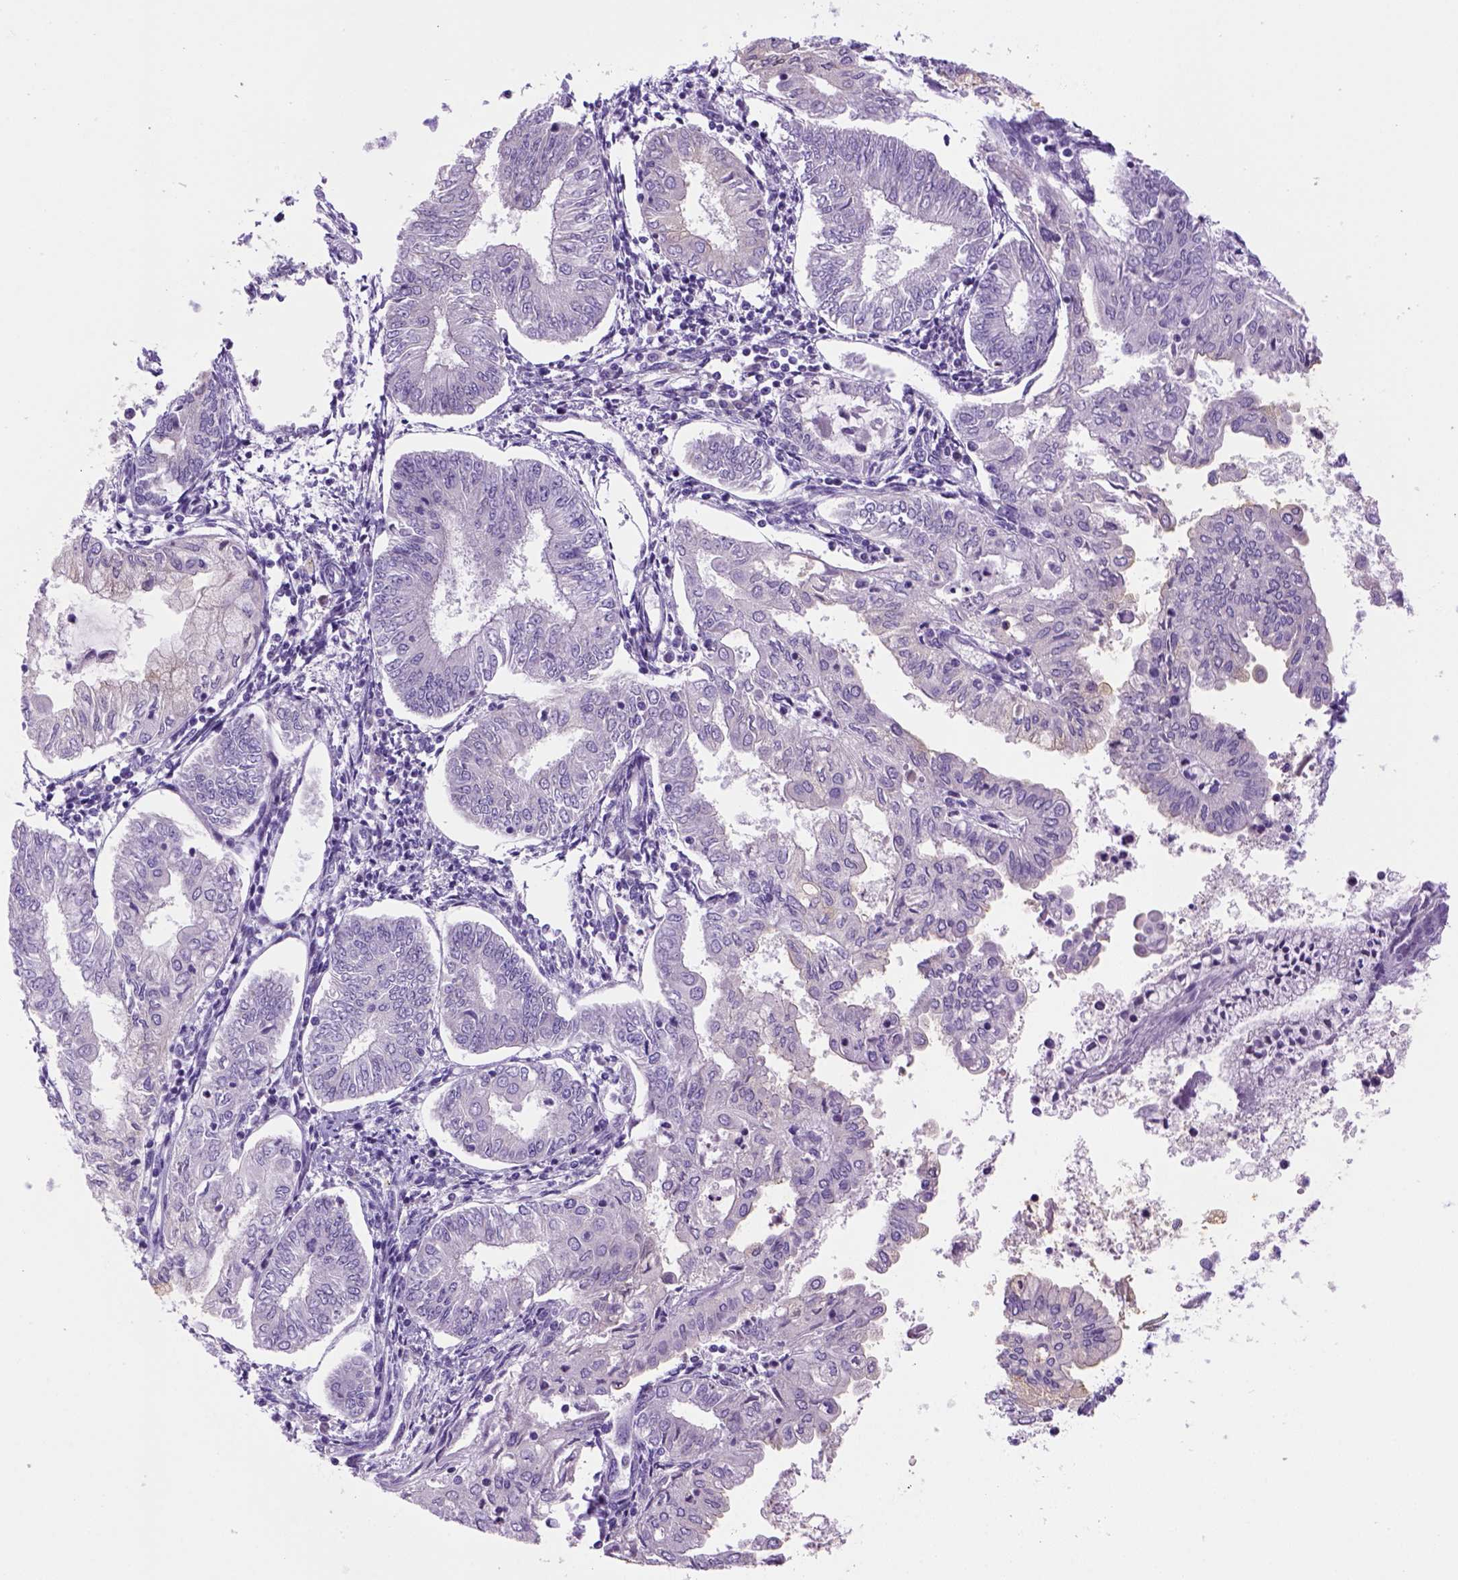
{"staining": {"intensity": "negative", "quantity": "none", "location": "none"}, "tissue": "endometrial cancer", "cell_type": "Tumor cells", "image_type": "cancer", "snomed": [{"axis": "morphology", "description": "Adenocarcinoma, NOS"}, {"axis": "topography", "description": "Endometrium"}], "caption": "The histopathology image reveals no significant staining in tumor cells of endometrial adenocarcinoma.", "gene": "DNAH11", "patient": {"sex": "female", "age": 68}}